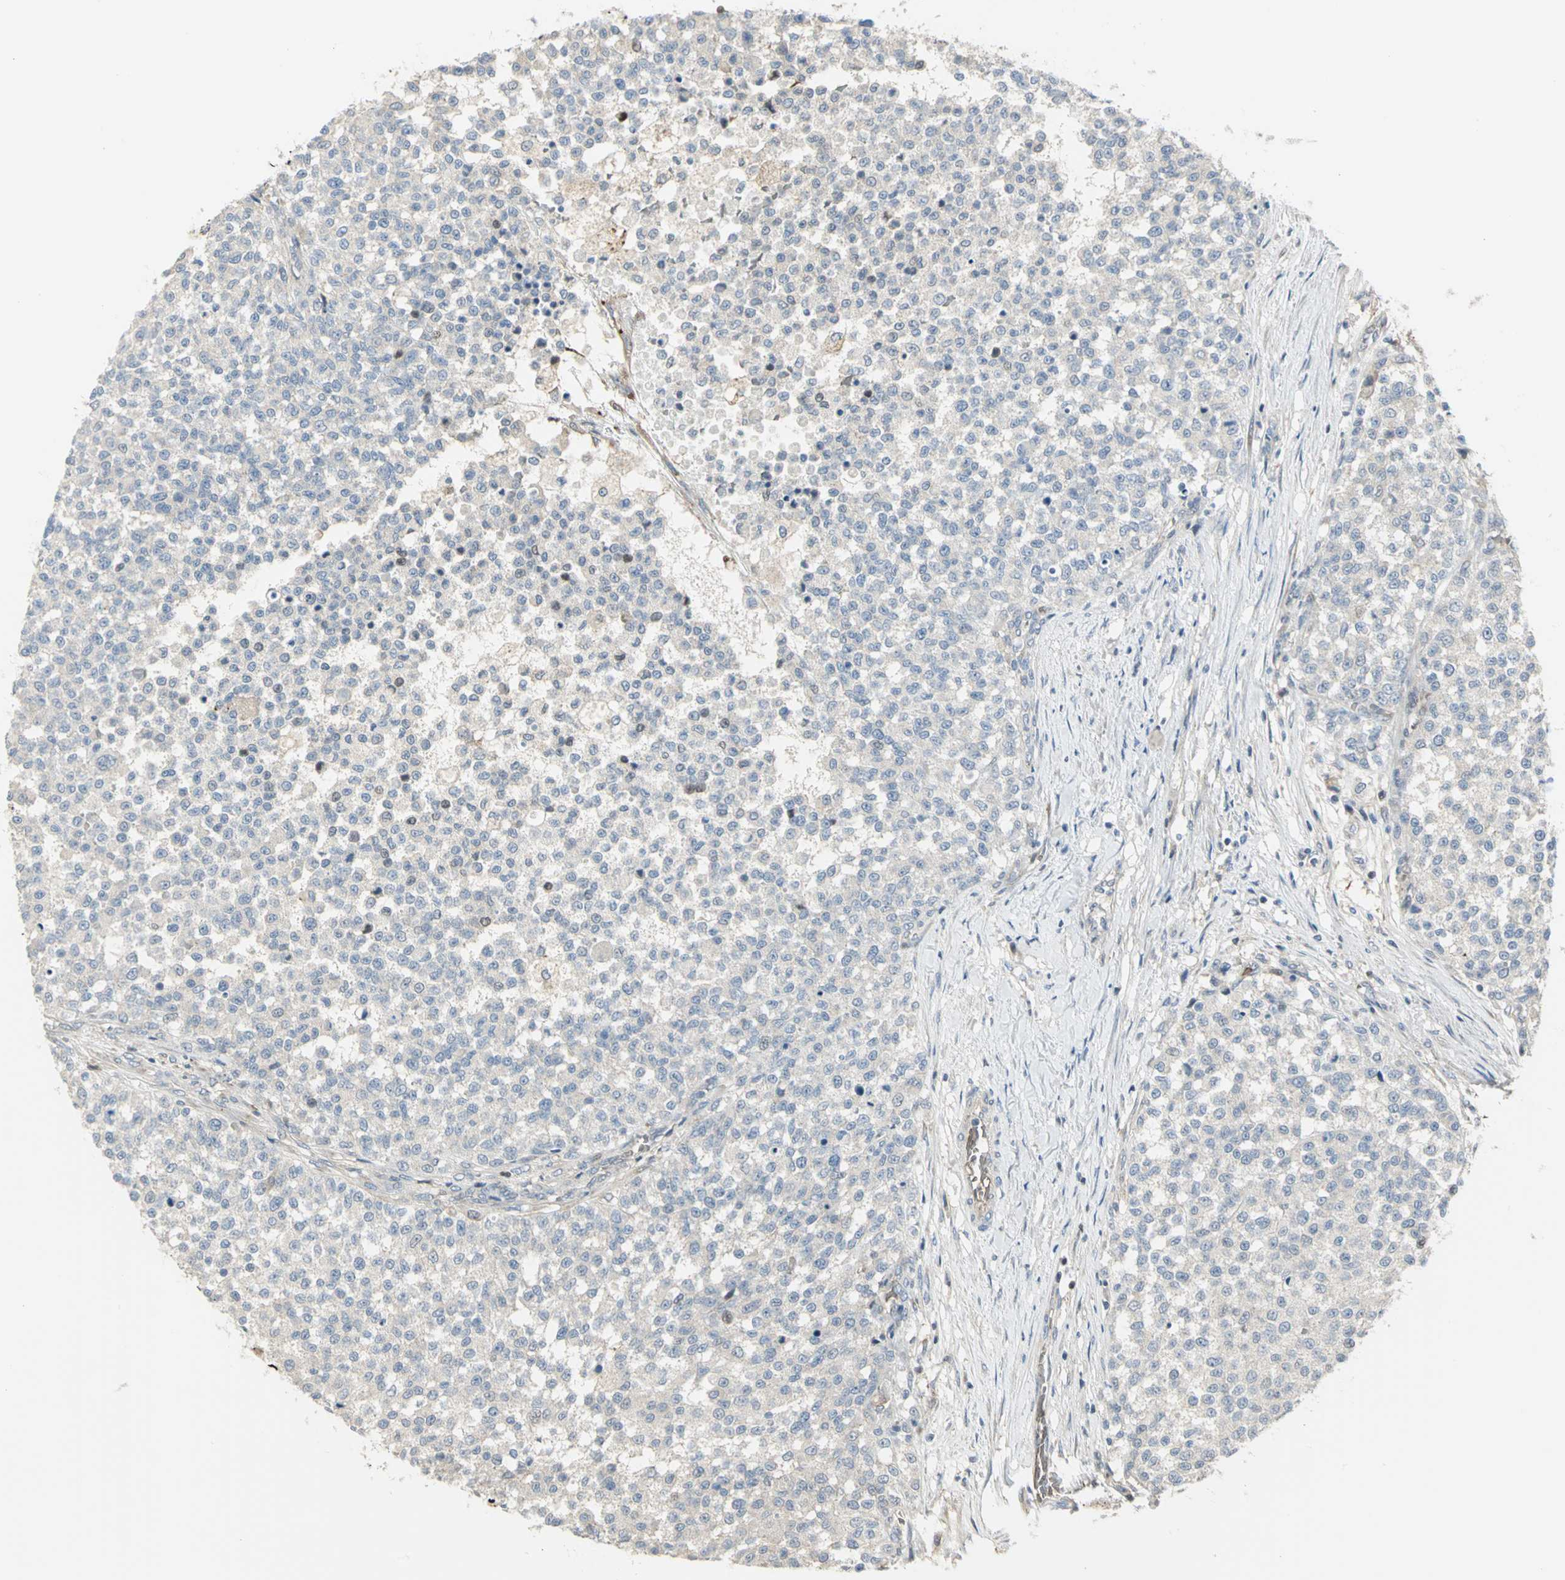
{"staining": {"intensity": "negative", "quantity": "none", "location": "none"}, "tissue": "testis cancer", "cell_type": "Tumor cells", "image_type": "cancer", "snomed": [{"axis": "morphology", "description": "Seminoma, NOS"}, {"axis": "topography", "description": "Testis"}], "caption": "Immunohistochemical staining of testis cancer demonstrates no significant staining in tumor cells. (DAB immunohistochemistry (IHC), high magnification).", "gene": "ANK1", "patient": {"sex": "male", "age": 59}}